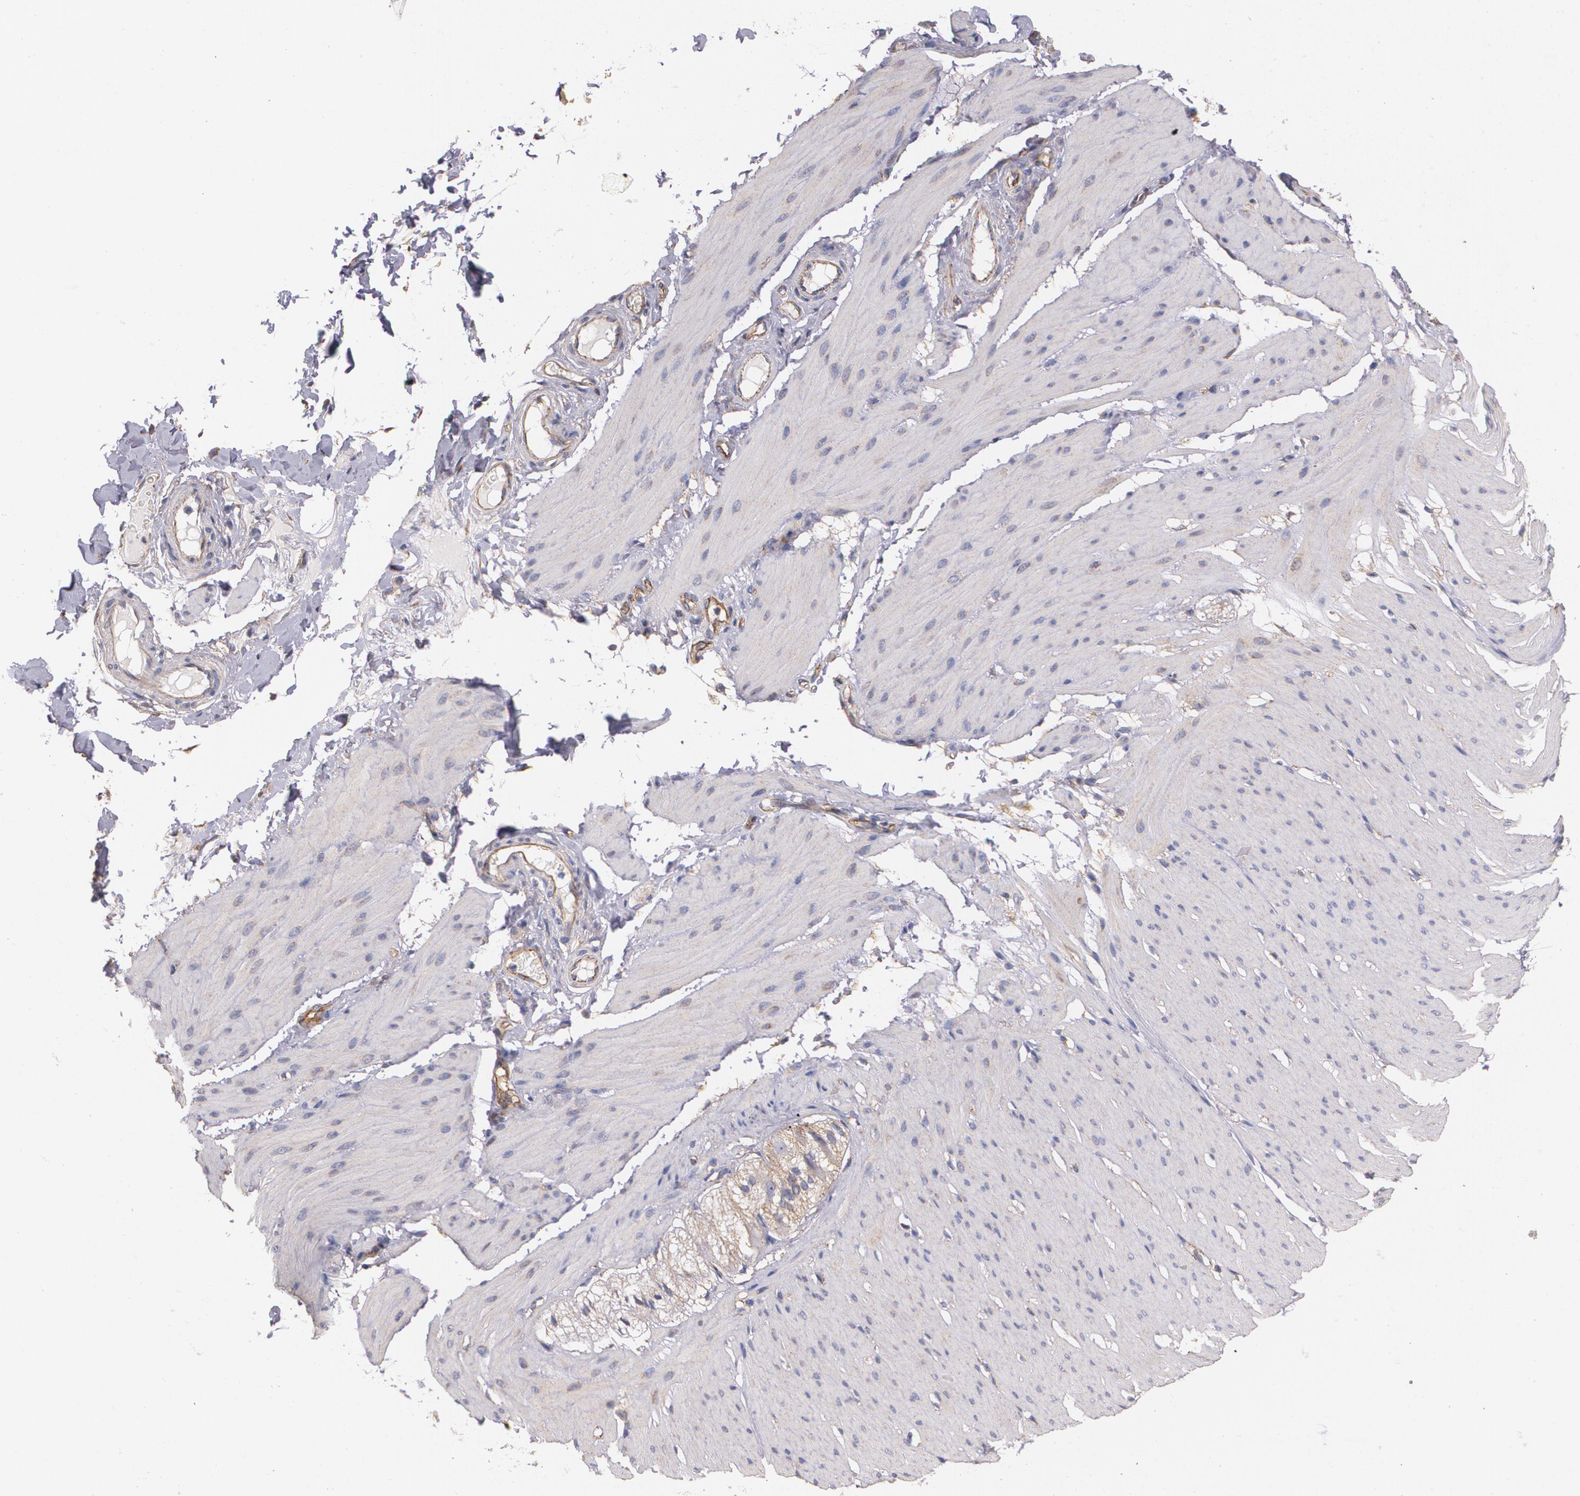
{"staining": {"intensity": "moderate", "quantity": ">75%", "location": "cytoplasmic/membranous"}, "tissue": "smooth muscle", "cell_type": "Smooth muscle cells", "image_type": "normal", "snomed": [{"axis": "morphology", "description": "Normal tissue, NOS"}, {"axis": "topography", "description": "Smooth muscle"}, {"axis": "topography", "description": "Colon"}], "caption": "Immunohistochemistry (IHC) (DAB (3,3'-diaminobenzidine)) staining of normal human smooth muscle exhibits moderate cytoplasmic/membranous protein expression in about >75% of smooth muscle cells.", "gene": "TJP1", "patient": {"sex": "male", "age": 67}}